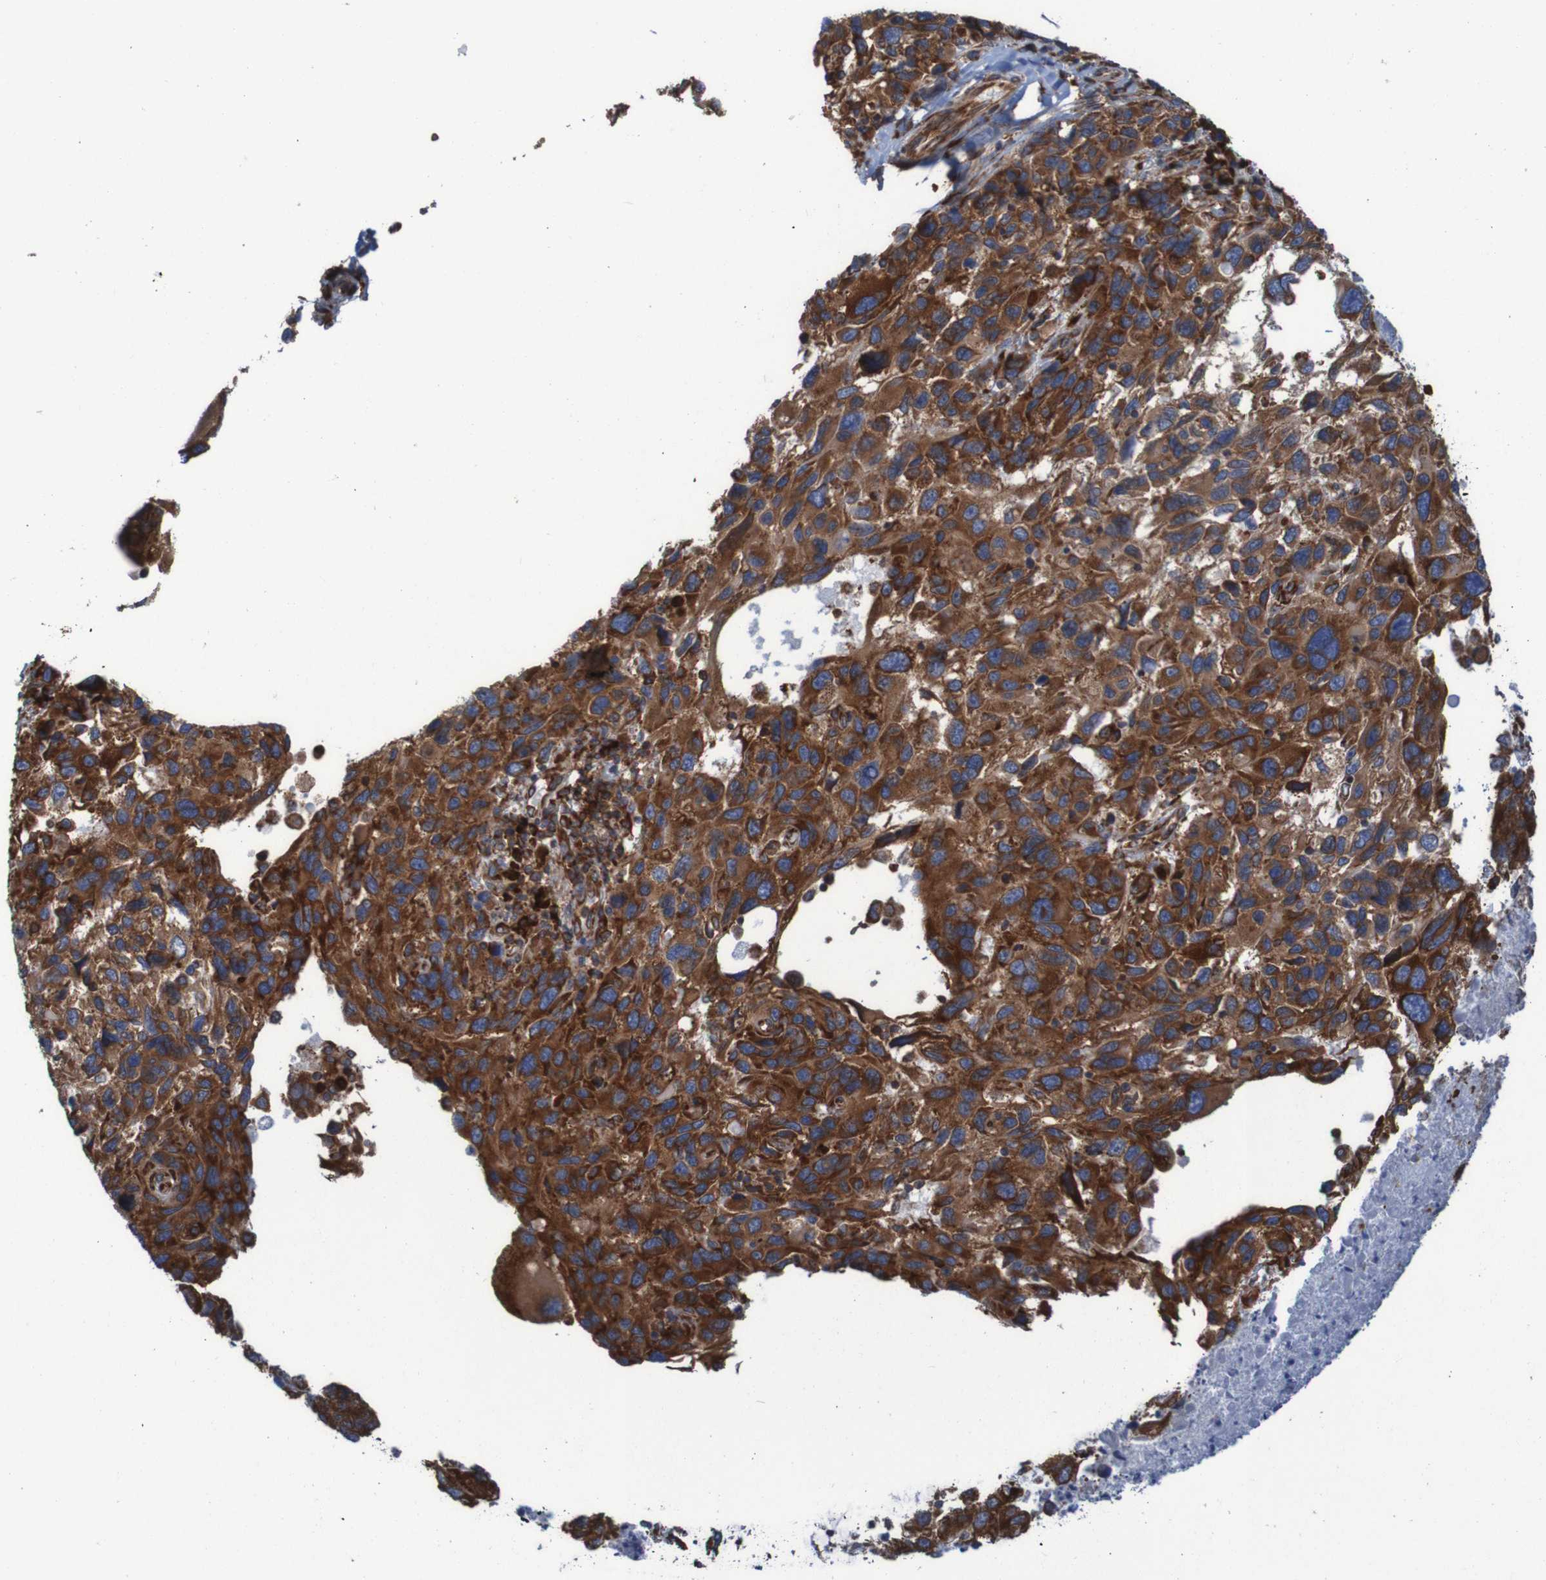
{"staining": {"intensity": "strong", "quantity": ">75%", "location": "cytoplasmic/membranous"}, "tissue": "melanoma", "cell_type": "Tumor cells", "image_type": "cancer", "snomed": [{"axis": "morphology", "description": "Malignant melanoma, NOS"}, {"axis": "topography", "description": "Skin"}], "caption": "Melanoma tissue exhibits strong cytoplasmic/membranous staining in approximately >75% of tumor cells (DAB (3,3'-diaminobenzidine) = brown stain, brightfield microscopy at high magnification).", "gene": "RPL10", "patient": {"sex": "male", "age": 53}}